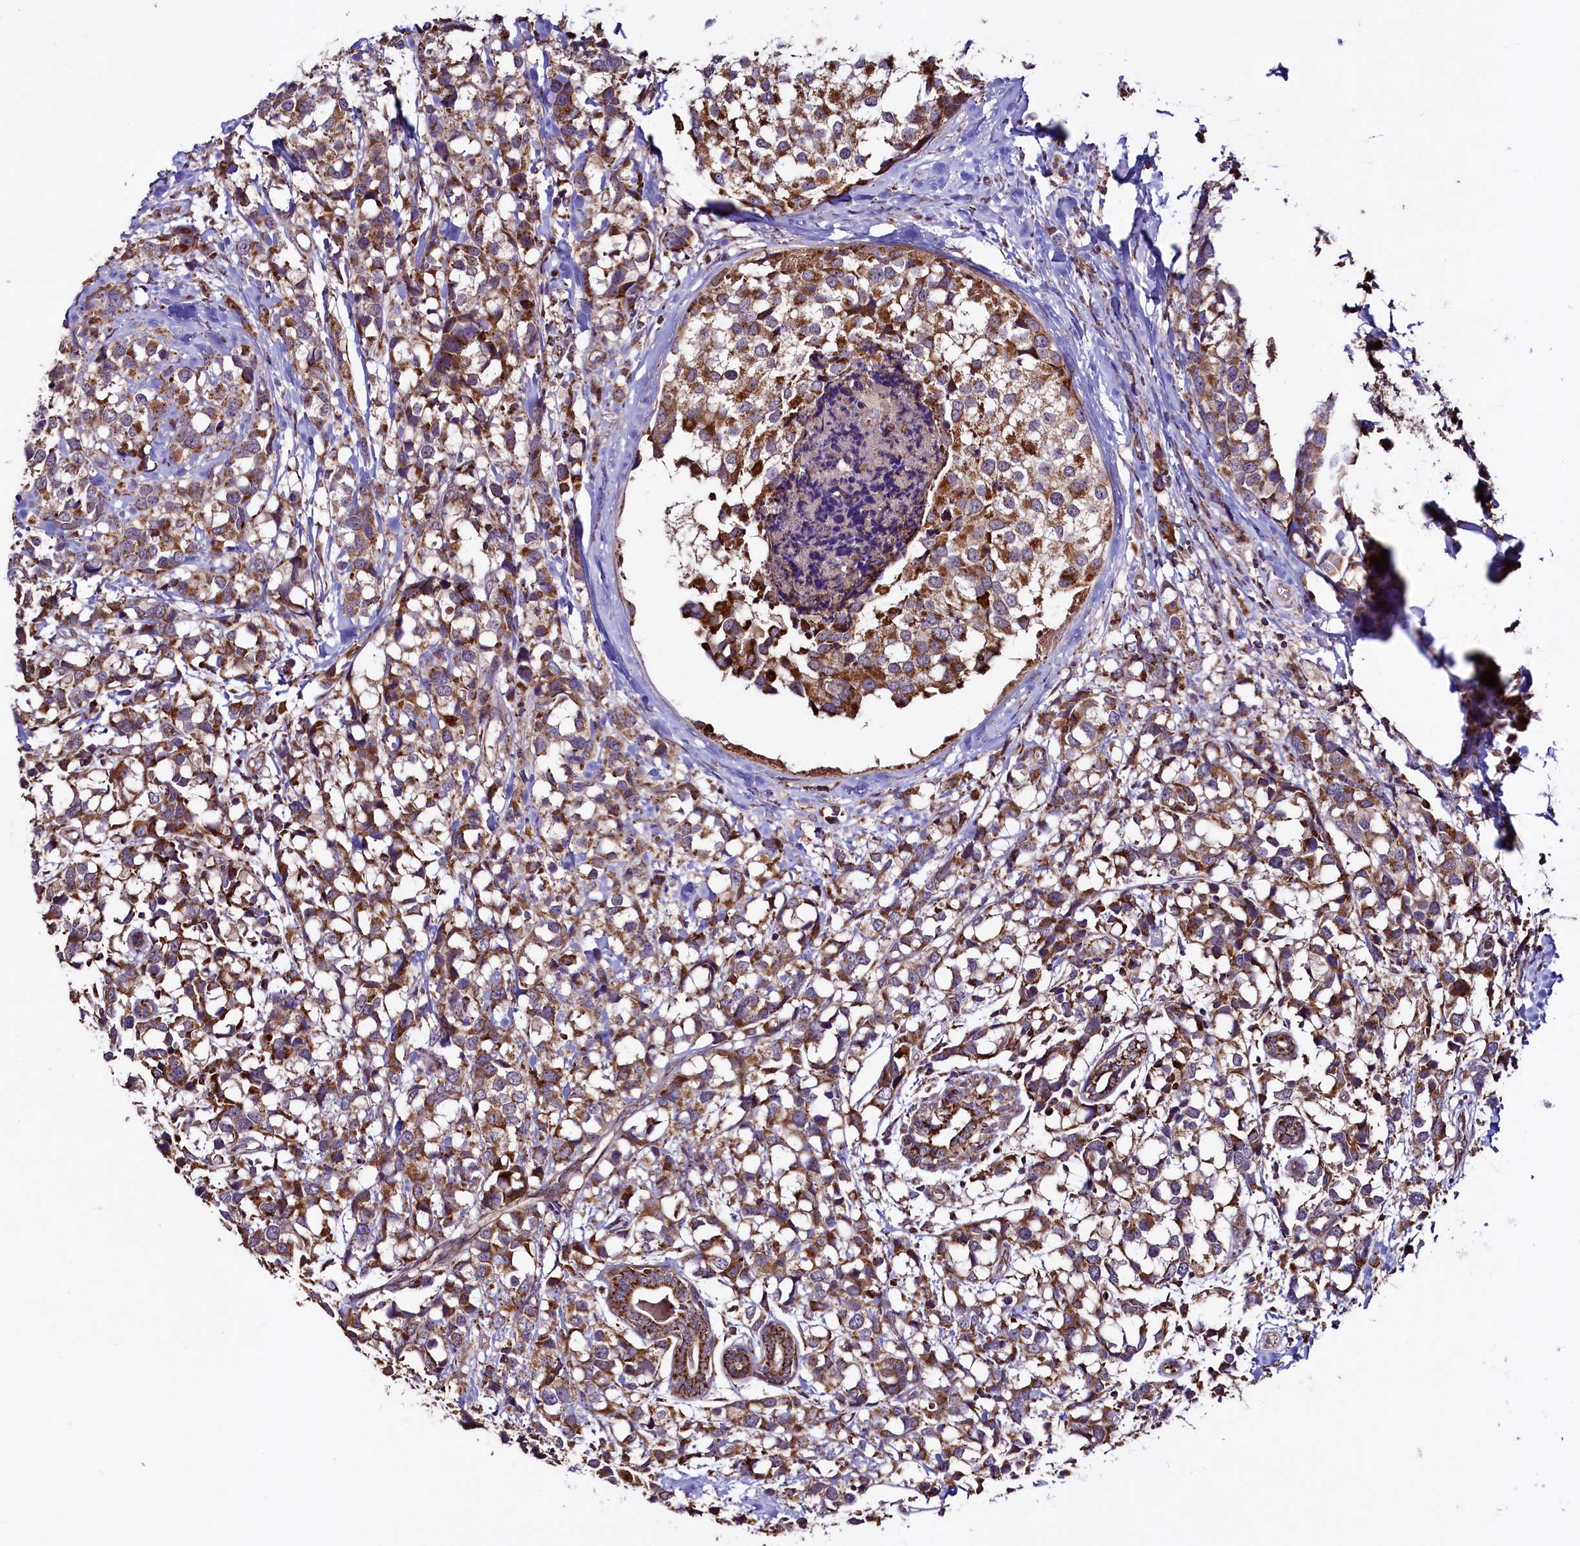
{"staining": {"intensity": "moderate", "quantity": ">75%", "location": "cytoplasmic/membranous"}, "tissue": "breast cancer", "cell_type": "Tumor cells", "image_type": "cancer", "snomed": [{"axis": "morphology", "description": "Lobular carcinoma"}, {"axis": "topography", "description": "Breast"}], "caption": "The image reveals immunohistochemical staining of breast cancer (lobular carcinoma). There is moderate cytoplasmic/membranous positivity is present in approximately >75% of tumor cells. The staining was performed using DAB to visualize the protein expression in brown, while the nuclei were stained in blue with hematoxylin (Magnification: 20x).", "gene": "STARD5", "patient": {"sex": "female", "age": 59}}